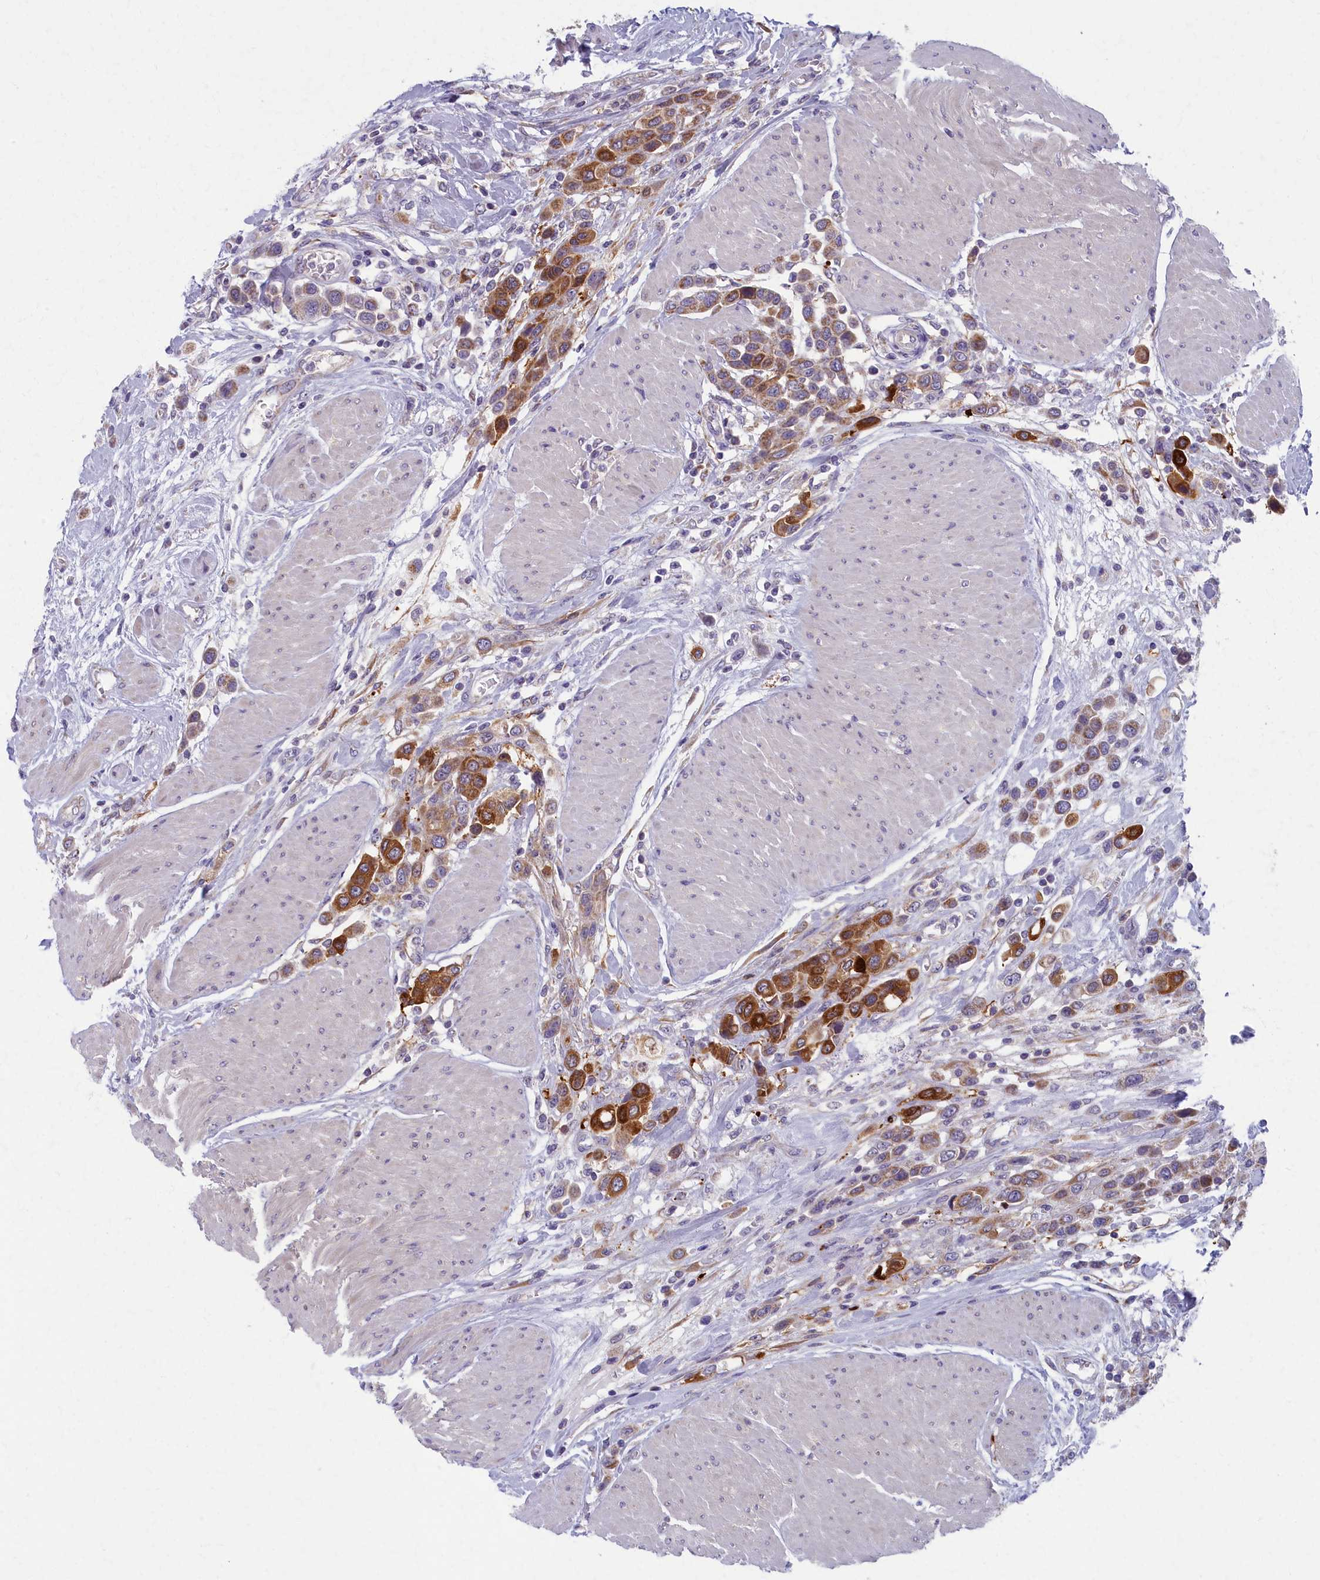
{"staining": {"intensity": "strong", "quantity": "25%-75%", "location": "cytoplasmic/membranous"}, "tissue": "urothelial cancer", "cell_type": "Tumor cells", "image_type": "cancer", "snomed": [{"axis": "morphology", "description": "Urothelial carcinoma, High grade"}, {"axis": "topography", "description": "Urinary bladder"}], "caption": "Urothelial cancer tissue shows strong cytoplasmic/membranous expression in about 25%-75% of tumor cells, visualized by immunohistochemistry. (brown staining indicates protein expression, while blue staining denotes nuclei).", "gene": "MRPS25", "patient": {"sex": "male", "age": 50}}